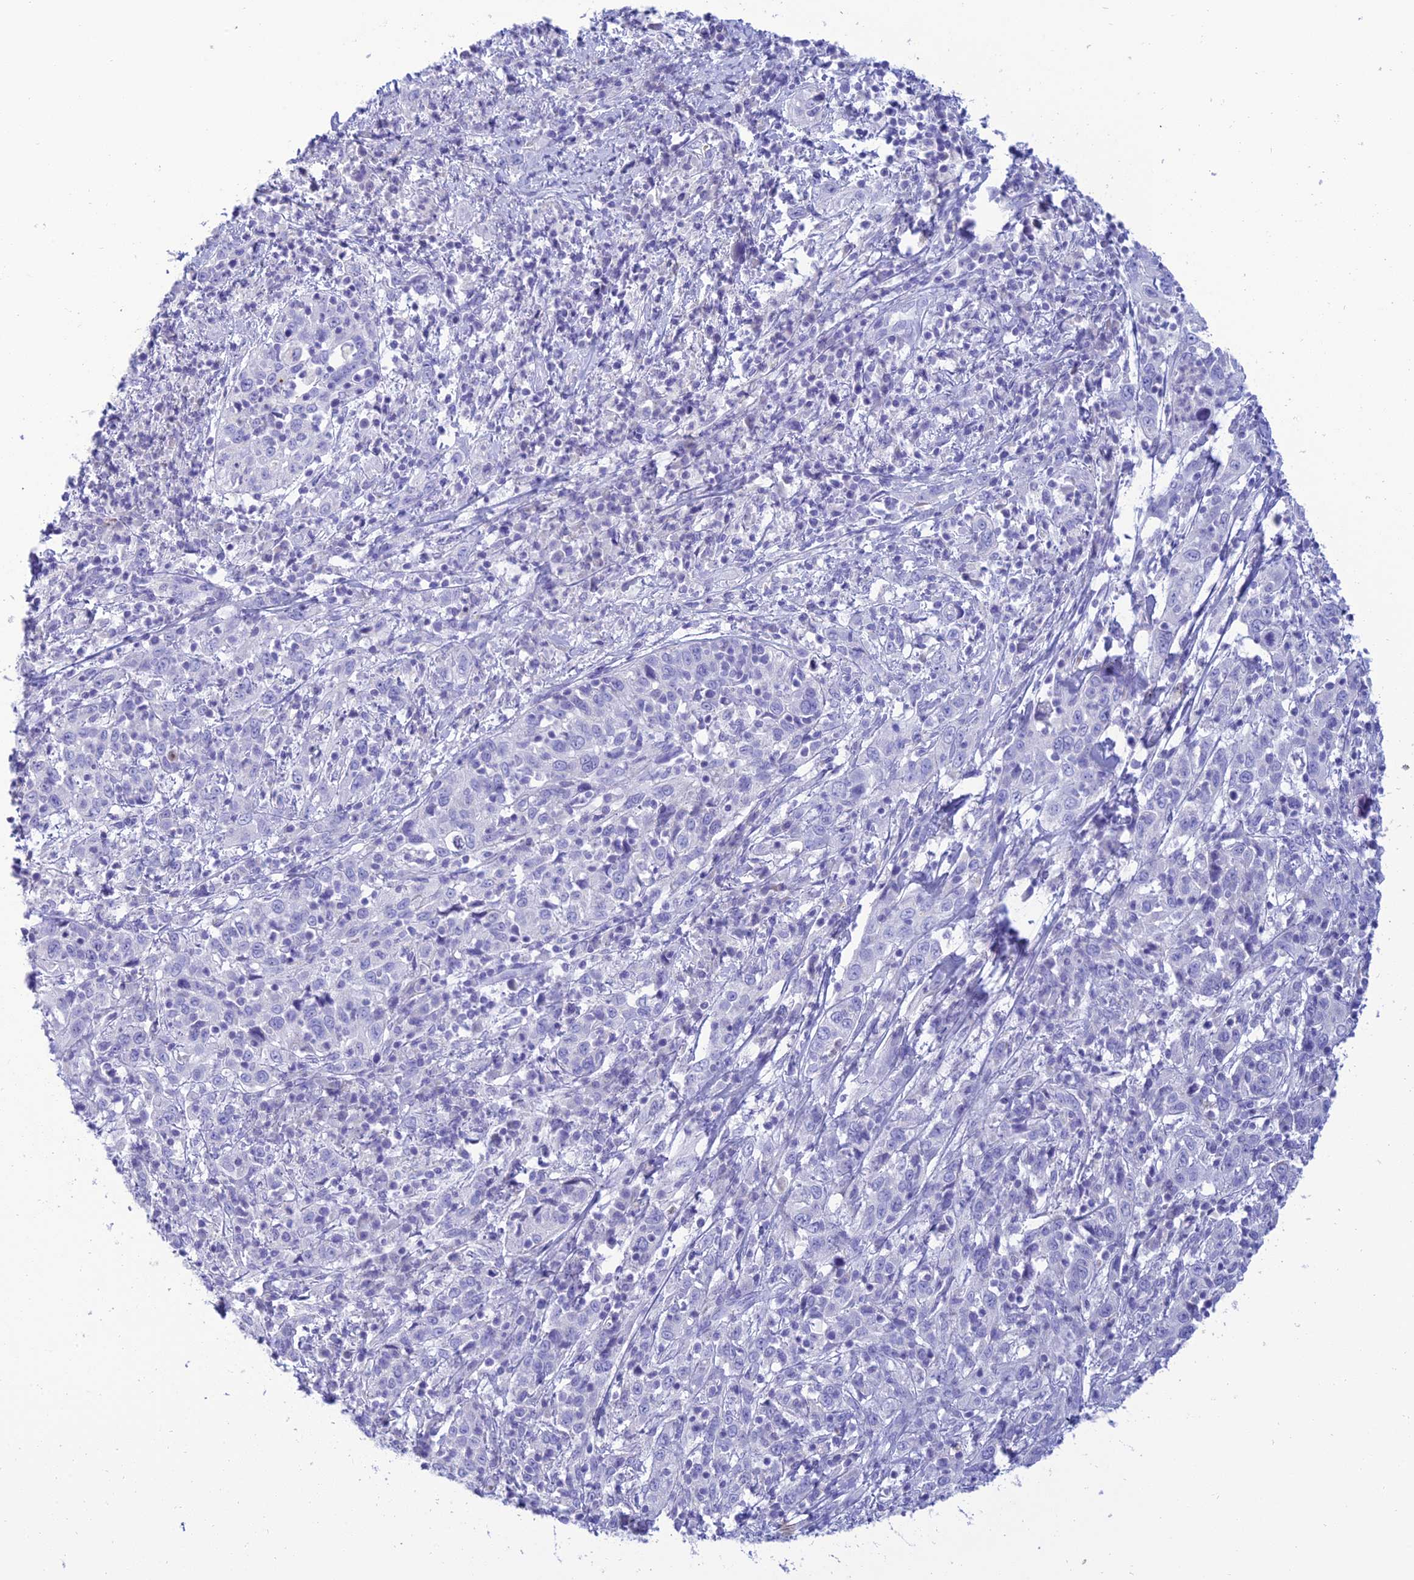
{"staining": {"intensity": "negative", "quantity": "none", "location": "none"}, "tissue": "cervical cancer", "cell_type": "Tumor cells", "image_type": "cancer", "snomed": [{"axis": "morphology", "description": "Squamous cell carcinoma, NOS"}, {"axis": "topography", "description": "Cervix"}], "caption": "An immunohistochemistry (IHC) photomicrograph of squamous cell carcinoma (cervical) is shown. There is no staining in tumor cells of squamous cell carcinoma (cervical).", "gene": "MAL2", "patient": {"sex": "female", "age": 46}}